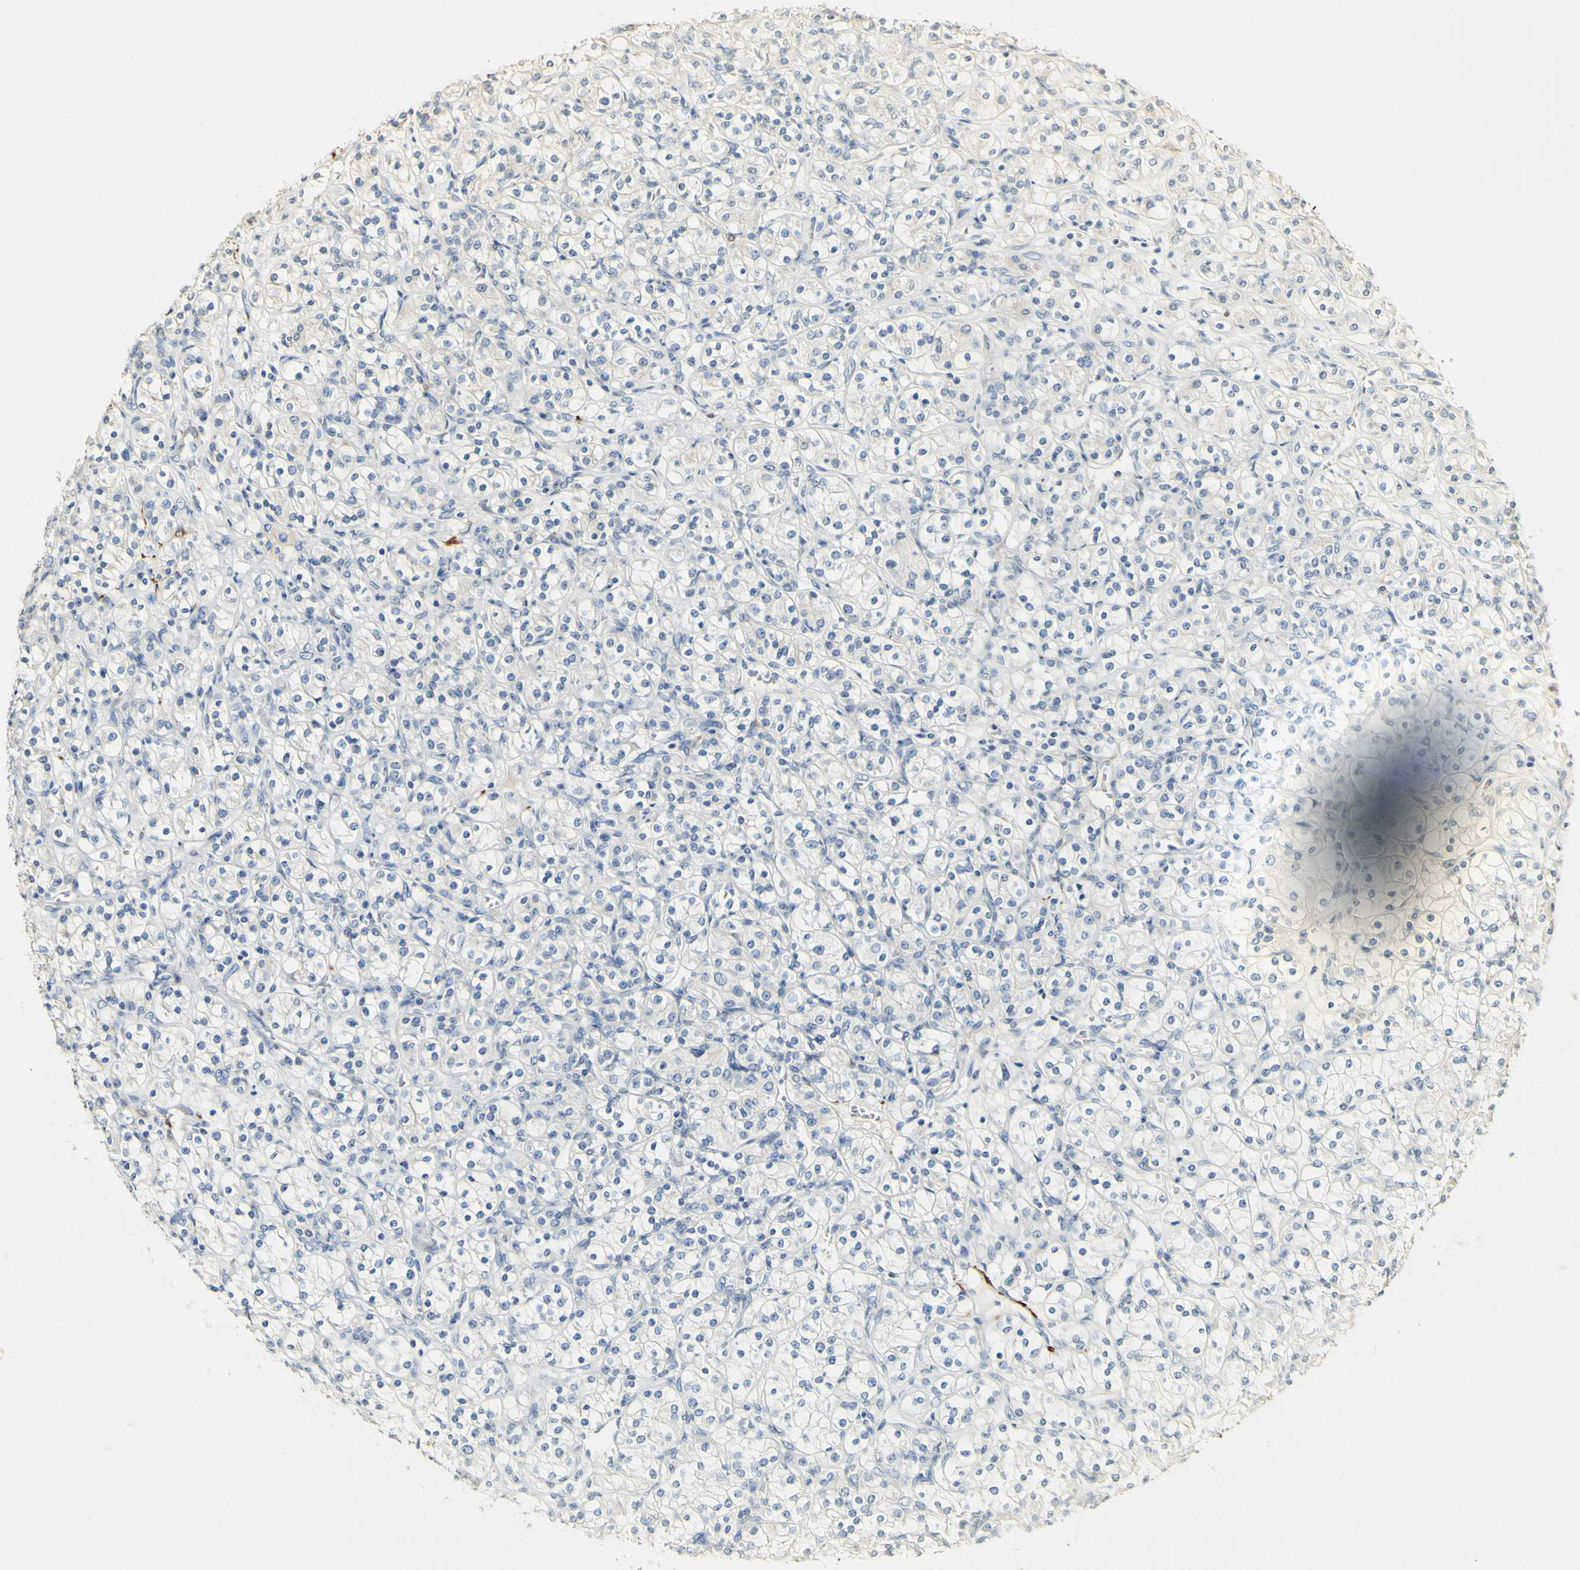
{"staining": {"intensity": "negative", "quantity": "none", "location": "none"}, "tissue": "renal cancer", "cell_type": "Tumor cells", "image_type": "cancer", "snomed": [{"axis": "morphology", "description": "Adenocarcinoma, NOS"}, {"axis": "topography", "description": "Kidney"}], "caption": "IHC micrograph of neoplastic tissue: human renal cancer stained with DAB (3,3'-diaminobenzidine) shows no significant protein staining in tumor cells. The staining was performed using DAB to visualize the protein expression in brown, while the nuclei were stained in blue with hematoxylin (Magnification: 20x).", "gene": "FMO3", "patient": {"sex": "male", "age": 77}}